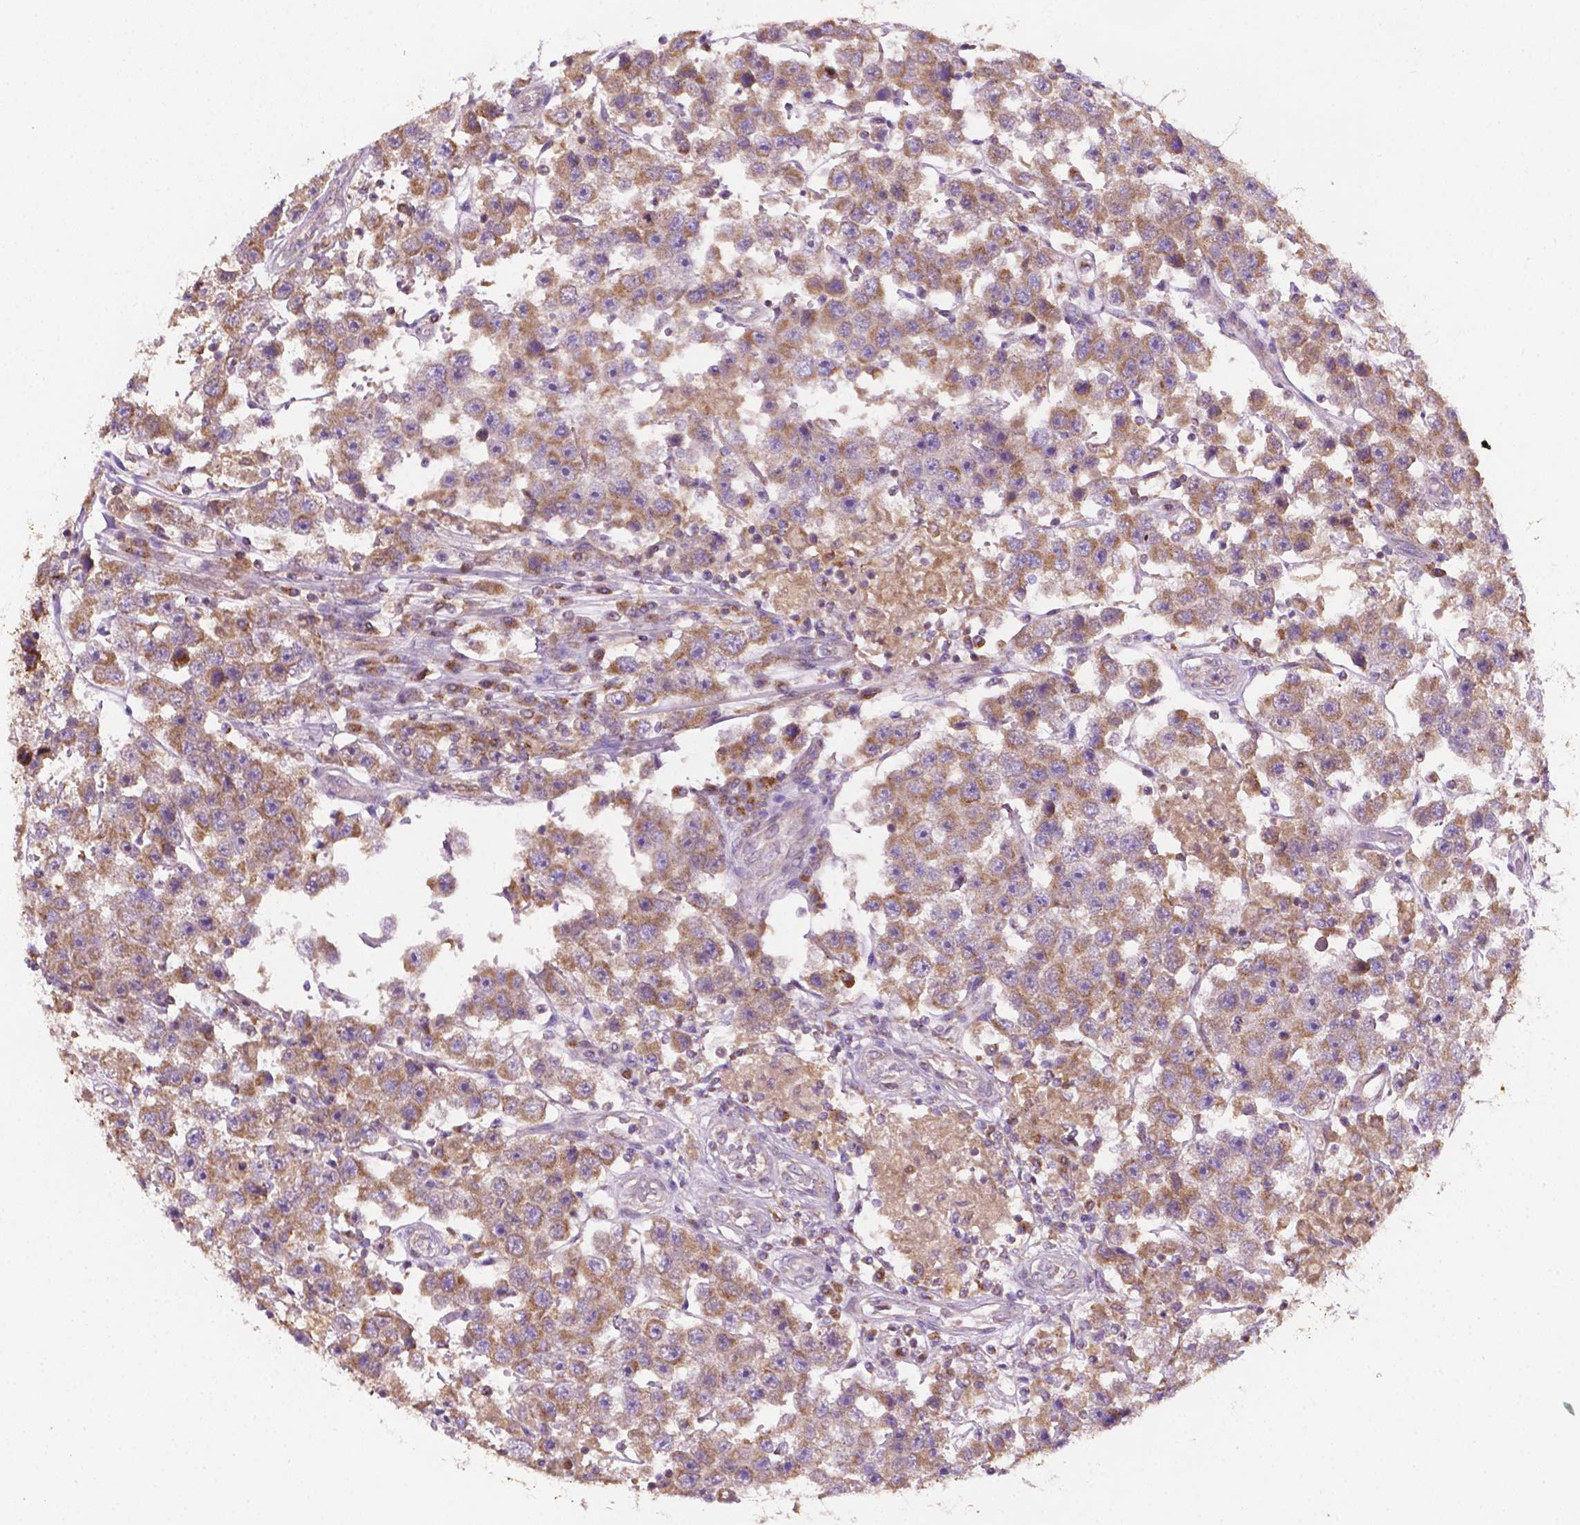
{"staining": {"intensity": "moderate", "quantity": ">75%", "location": "cytoplasmic/membranous"}, "tissue": "testis cancer", "cell_type": "Tumor cells", "image_type": "cancer", "snomed": [{"axis": "morphology", "description": "Seminoma, NOS"}, {"axis": "topography", "description": "Testis"}], "caption": "A histopathology image of human testis seminoma stained for a protein shows moderate cytoplasmic/membranous brown staining in tumor cells. Using DAB (brown) and hematoxylin (blue) stains, captured at high magnification using brightfield microscopy.", "gene": "ILVBL", "patient": {"sex": "male", "age": 45}}